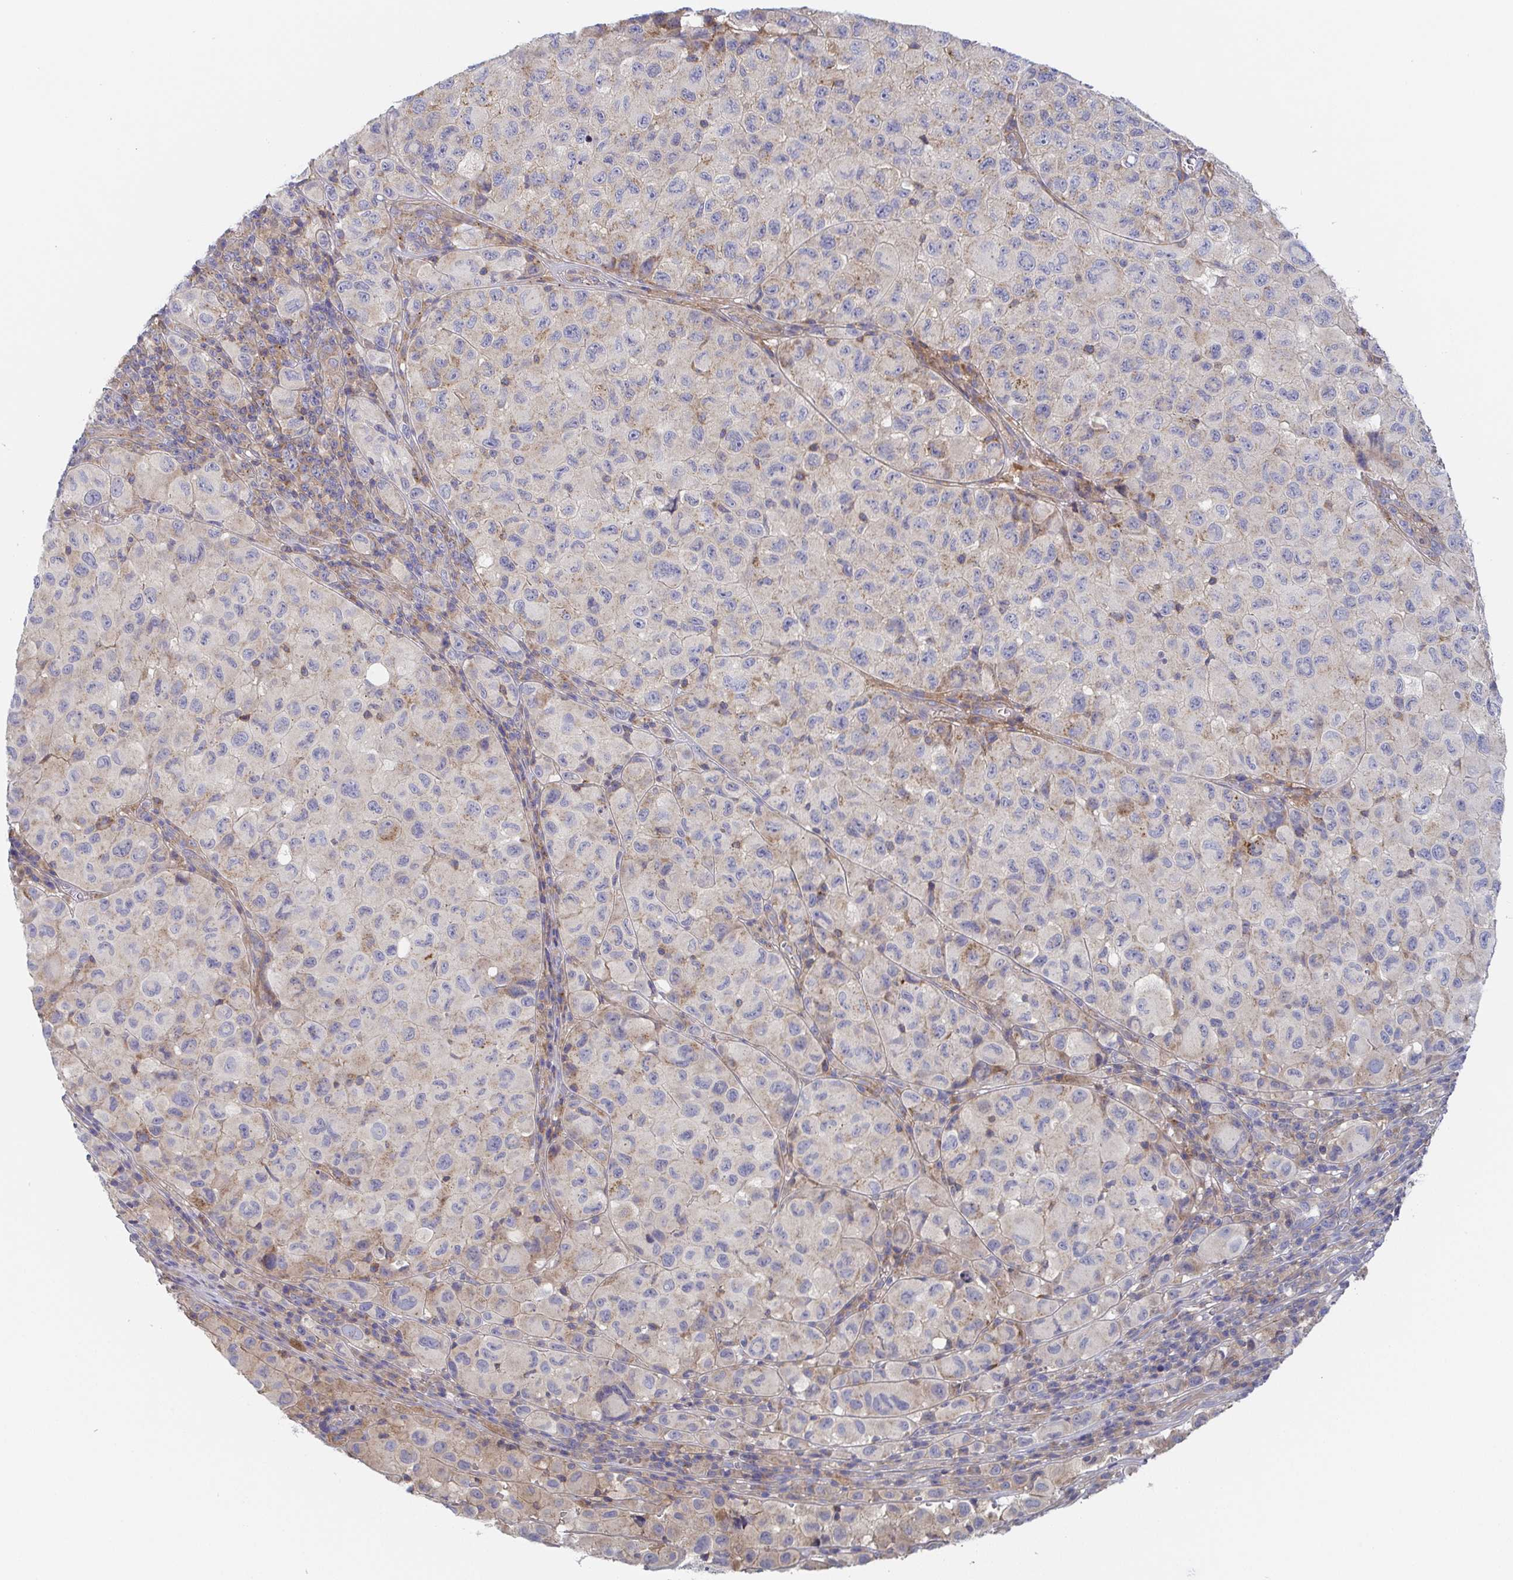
{"staining": {"intensity": "weak", "quantity": "25%-75%", "location": "cytoplasmic/membranous"}, "tissue": "melanoma", "cell_type": "Tumor cells", "image_type": "cancer", "snomed": [{"axis": "morphology", "description": "Malignant melanoma, NOS"}, {"axis": "topography", "description": "Skin"}], "caption": "Human malignant melanoma stained with a protein marker displays weak staining in tumor cells.", "gene": "TUFT1", "patient": {"sex": "male", "age": 93}}